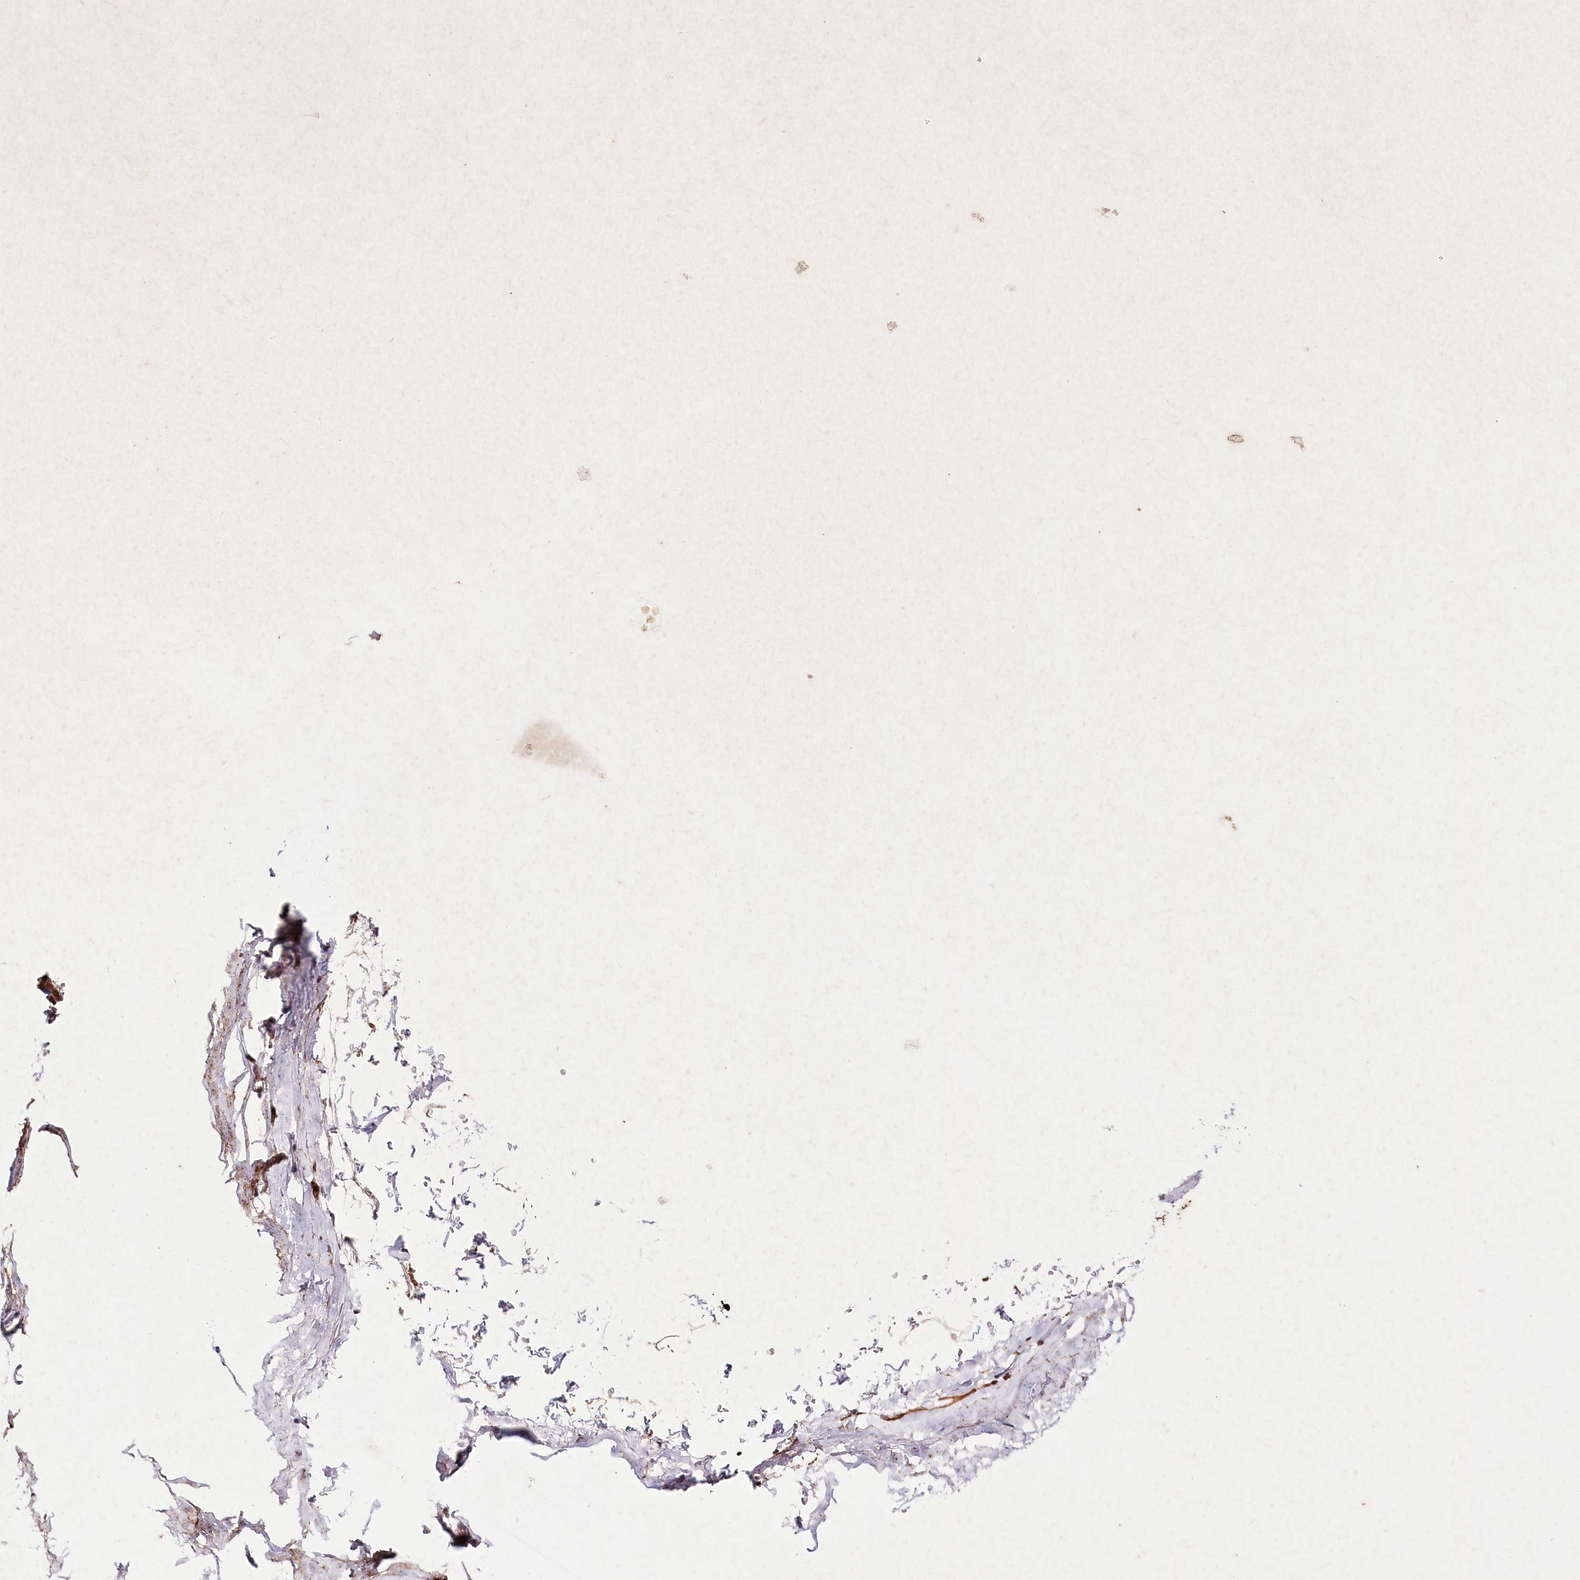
{"staining": {"intensity": "moderate", "quantity": ">75%", "location": "cytoplasmic/membranous"}, "tissue": "adipose tissue", "cell_type": "Adipocytes", "image_type": "normal", "snomed": [{"axis": "morphology", "description": "Normal tissue, NOS"}, {"axis": "topography", "description": "Lymph node"}, {"axis": "topography", "description": "Bronchus"}], "caption": "This photomicrograph demonstrates immunohistochemistry (IHC) staining of benign adipose tissue, with medium moderate cytoplasmic/membranous positivity in approximately >75% of adipocytes.", "gene": "DHX29", "patient": {"sex": "male", "age": 63}}